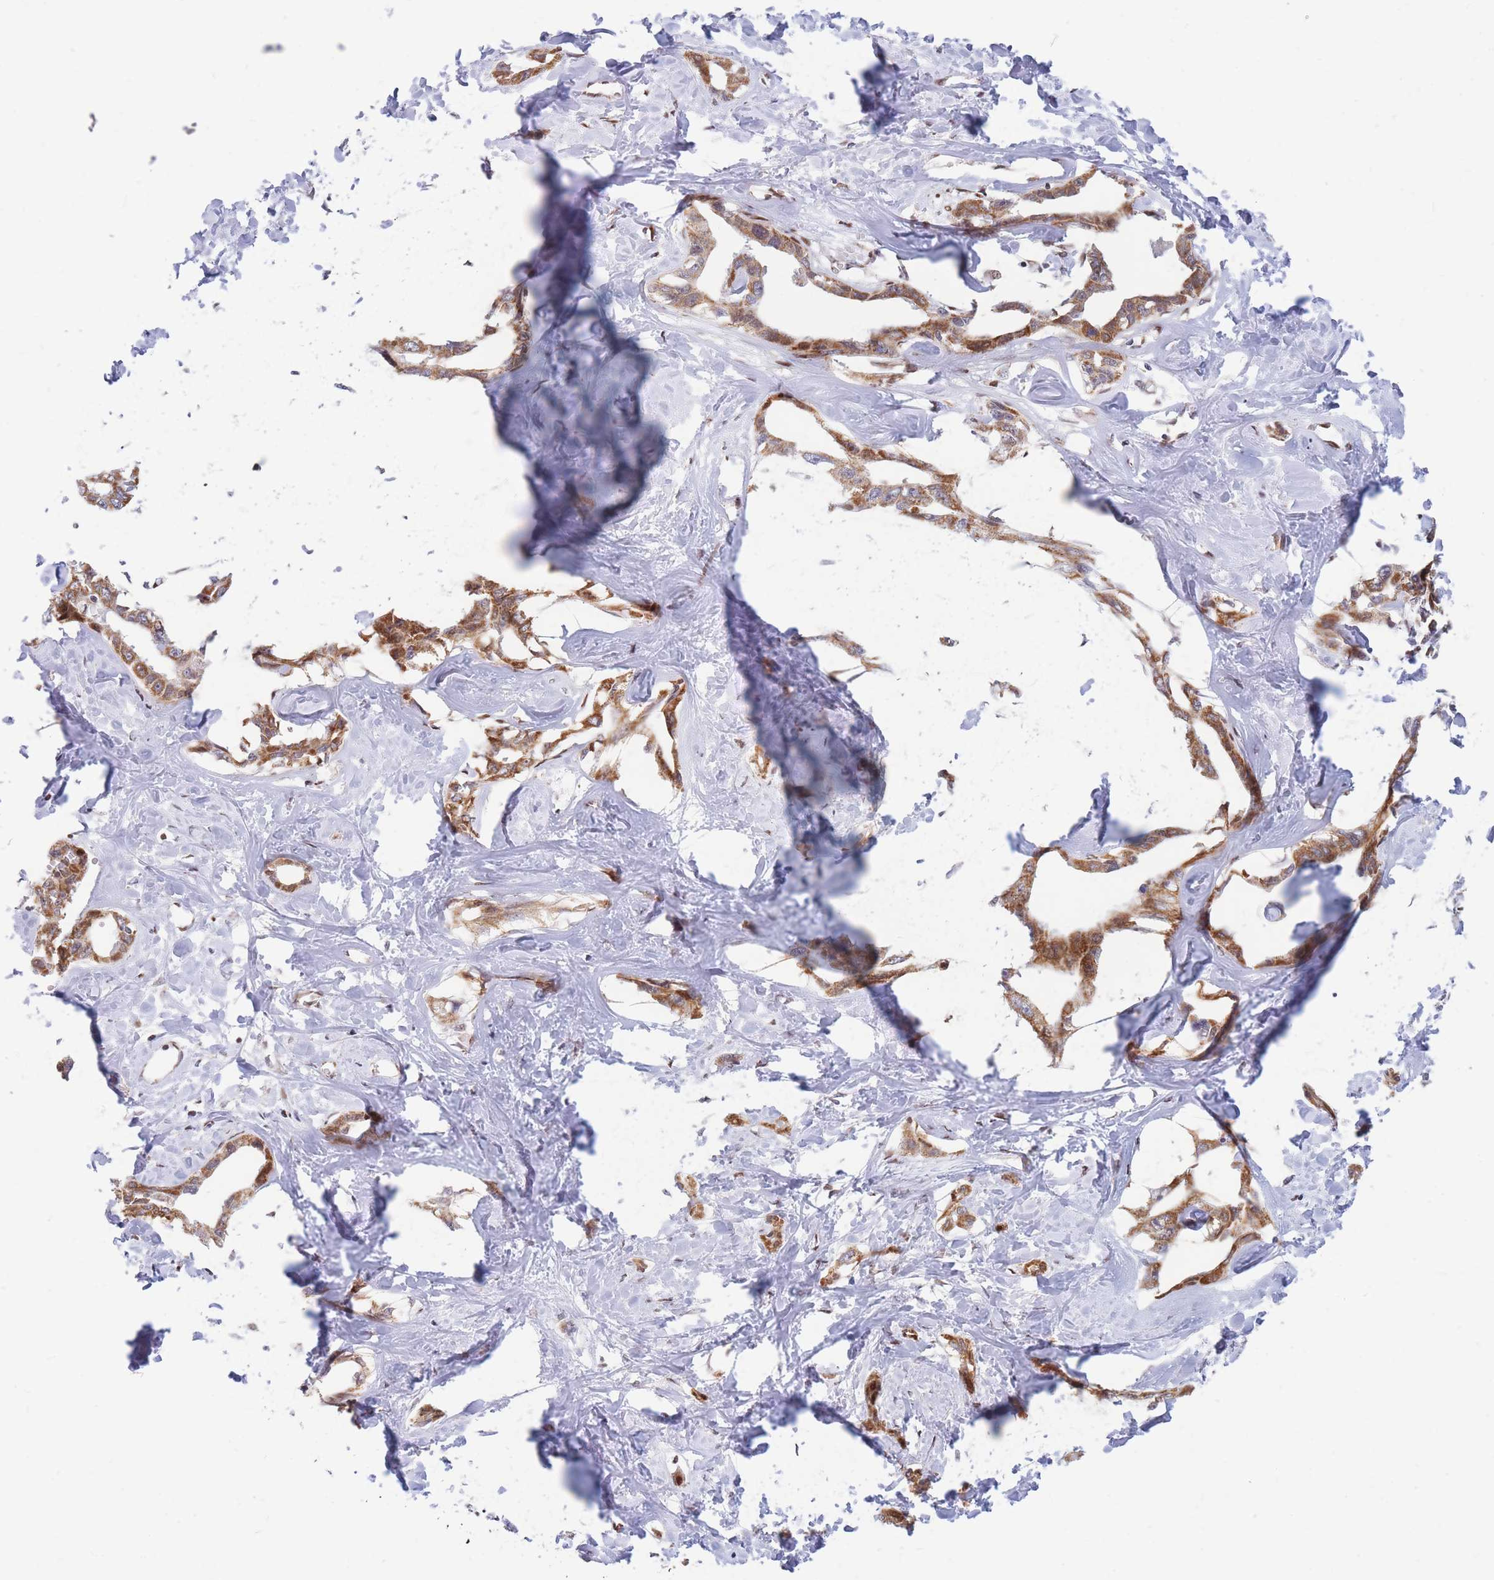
{"staining": {"intensity": "moderate", "quantity": ">75%", "location": "cytoplasmic/membranous"}, "tissue": "liver cancer", "cell_type": "Tumor cells", "image_type": "cancer", "snomed": [{"axis": "morphology", "description": "Cholangiocarcinoma"}, {"axis": "topography", "description": "Liver"}], "caption": "IHC (DAB) staining of human liver cancer demonstrates moderate cytoplasmic/membranous protein expression in approximately >75% of tumor cells.", "gene": "MOB4", "patient": {"sex": "male", "age": 59}}